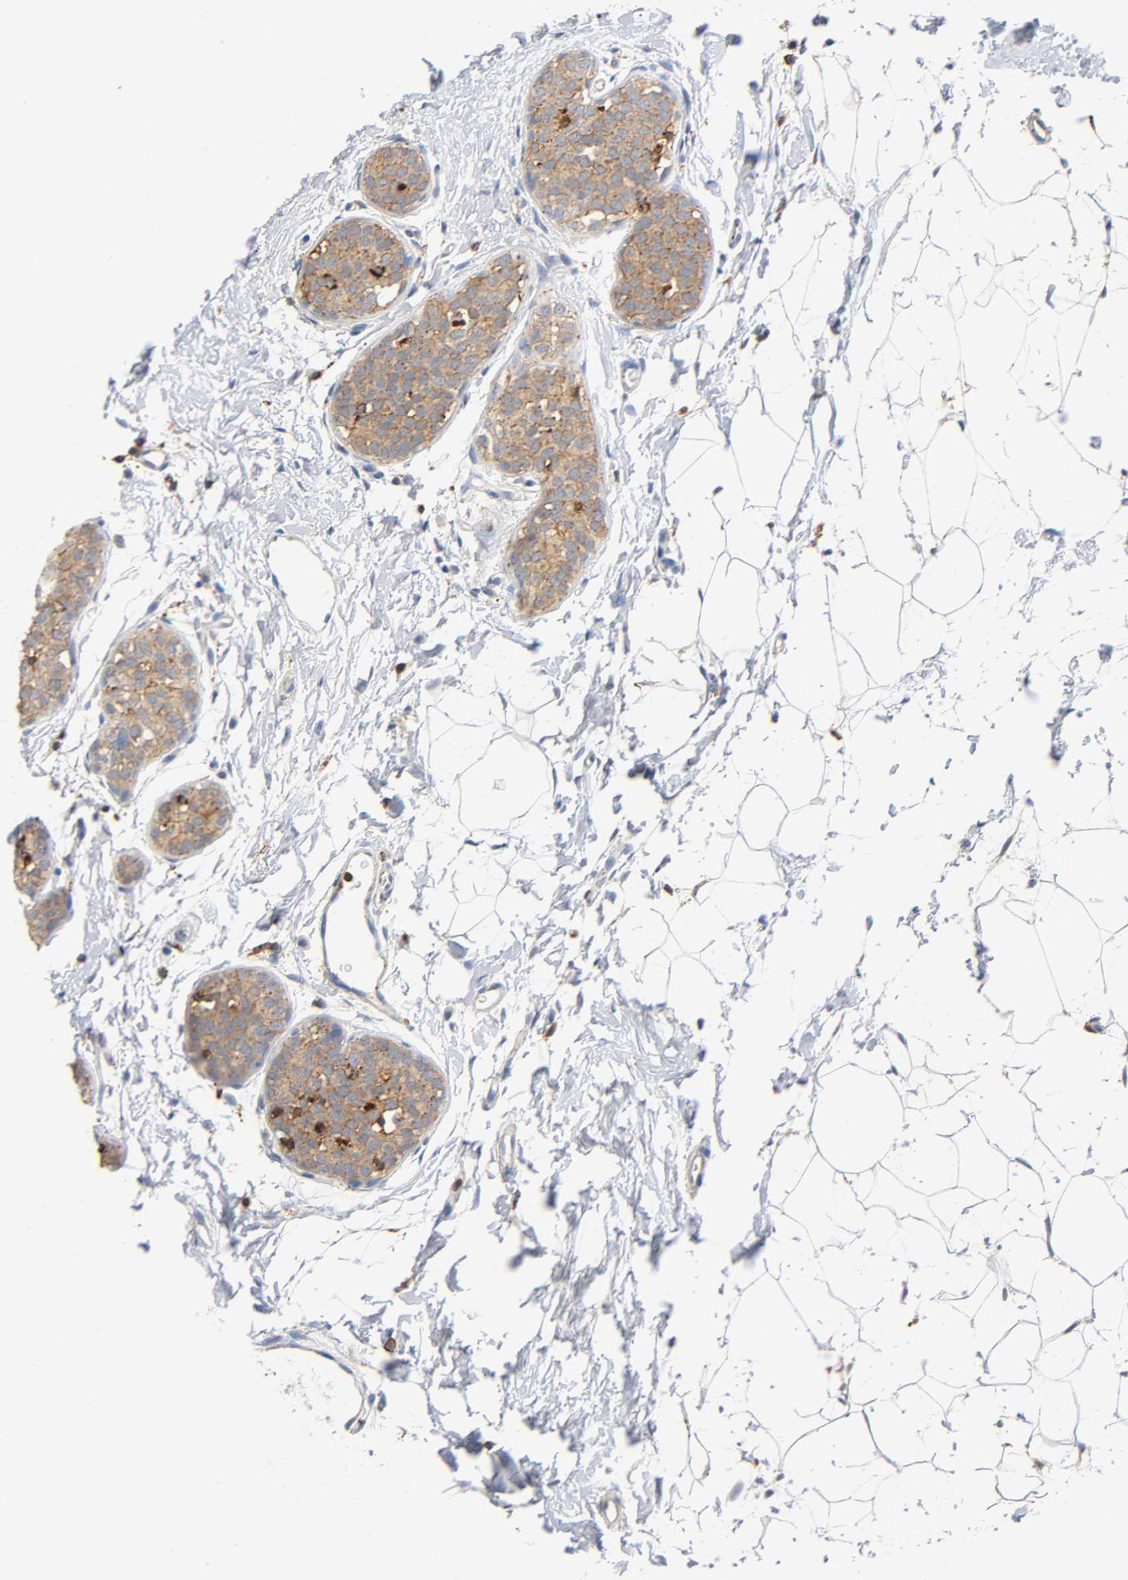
{"staining": {"intensity": "weak", "quantity": "25%-75%", "location": "cytoplasmic/membranous"}, "tissue": "breast cancer", "cell_type": "Tumor cells", "image_type": "cancer", "snomed": [{"axis": "morphology", "description": "Lobular carcinoma, in situ"}, {"axis": "morphology", "description": "Lobular carcinoma"}, {"axis": "topography", "description": "Breast"}], "caption": "Protein staining of breast cancer (lobular carcinoma) tissue exhibits weak cytoplasmic/membranous positivity in about 25%-75% of tumor cells.", "gene": "UCKL1", "patient": {"sex": "female", "age": 41}}